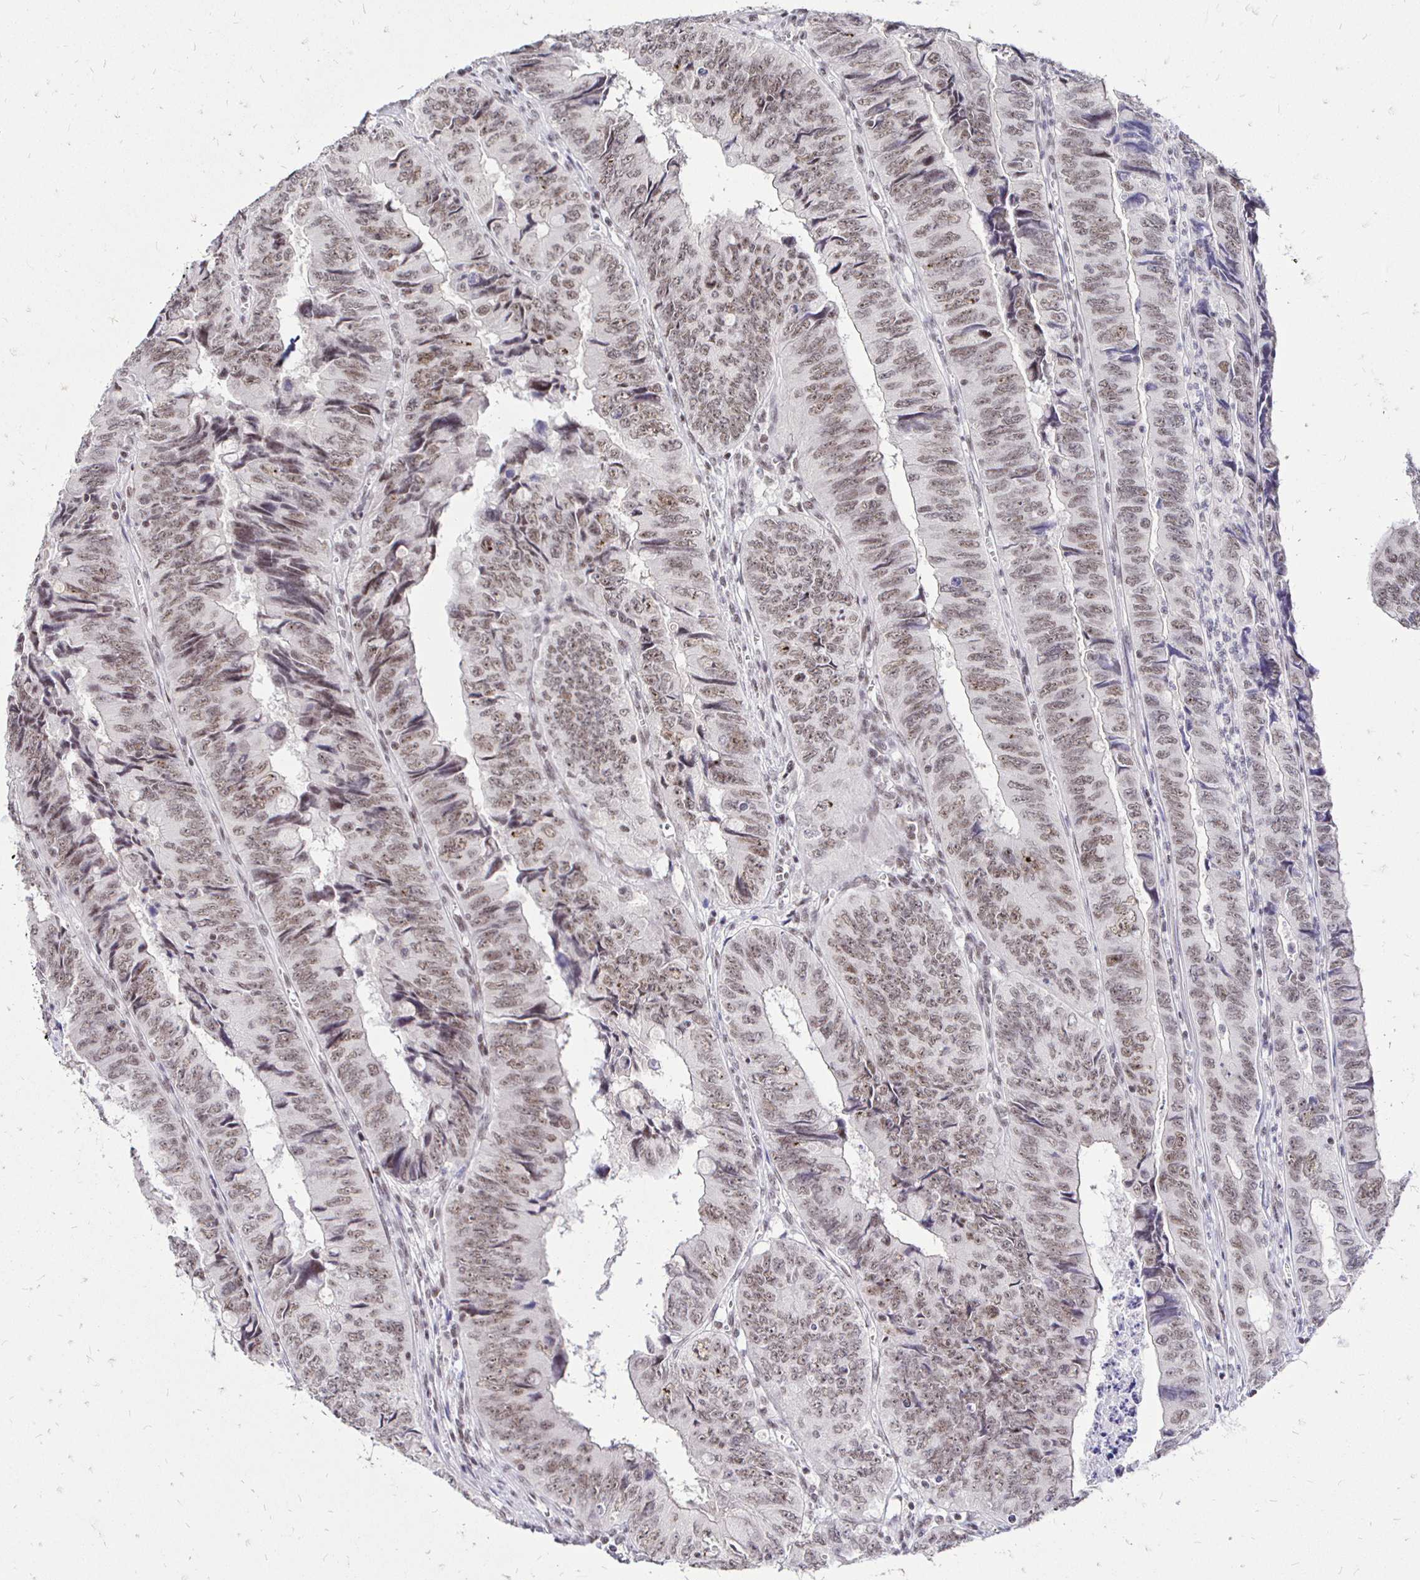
{"staining": {"intensity": "weak", "quantity": ">75%", "location": "nuclear"}, "tissue": "colorectal cancer", "cell_type": "Tumor cells", "image_type": "cancer", "snomed": [{"axis": "morphology", "description": "Adenocarcinoma, NOS"}, {"axis": "topography", "description": "Colon"}], "caption": "This is a photomicrograph of IHC staining of colorectal cancer (adenocarcinoma), which shows weak positivity in the nuclear of tumor cells.", "gene": "SIN3A", "patient": {"sex": "female", "age": 84}}